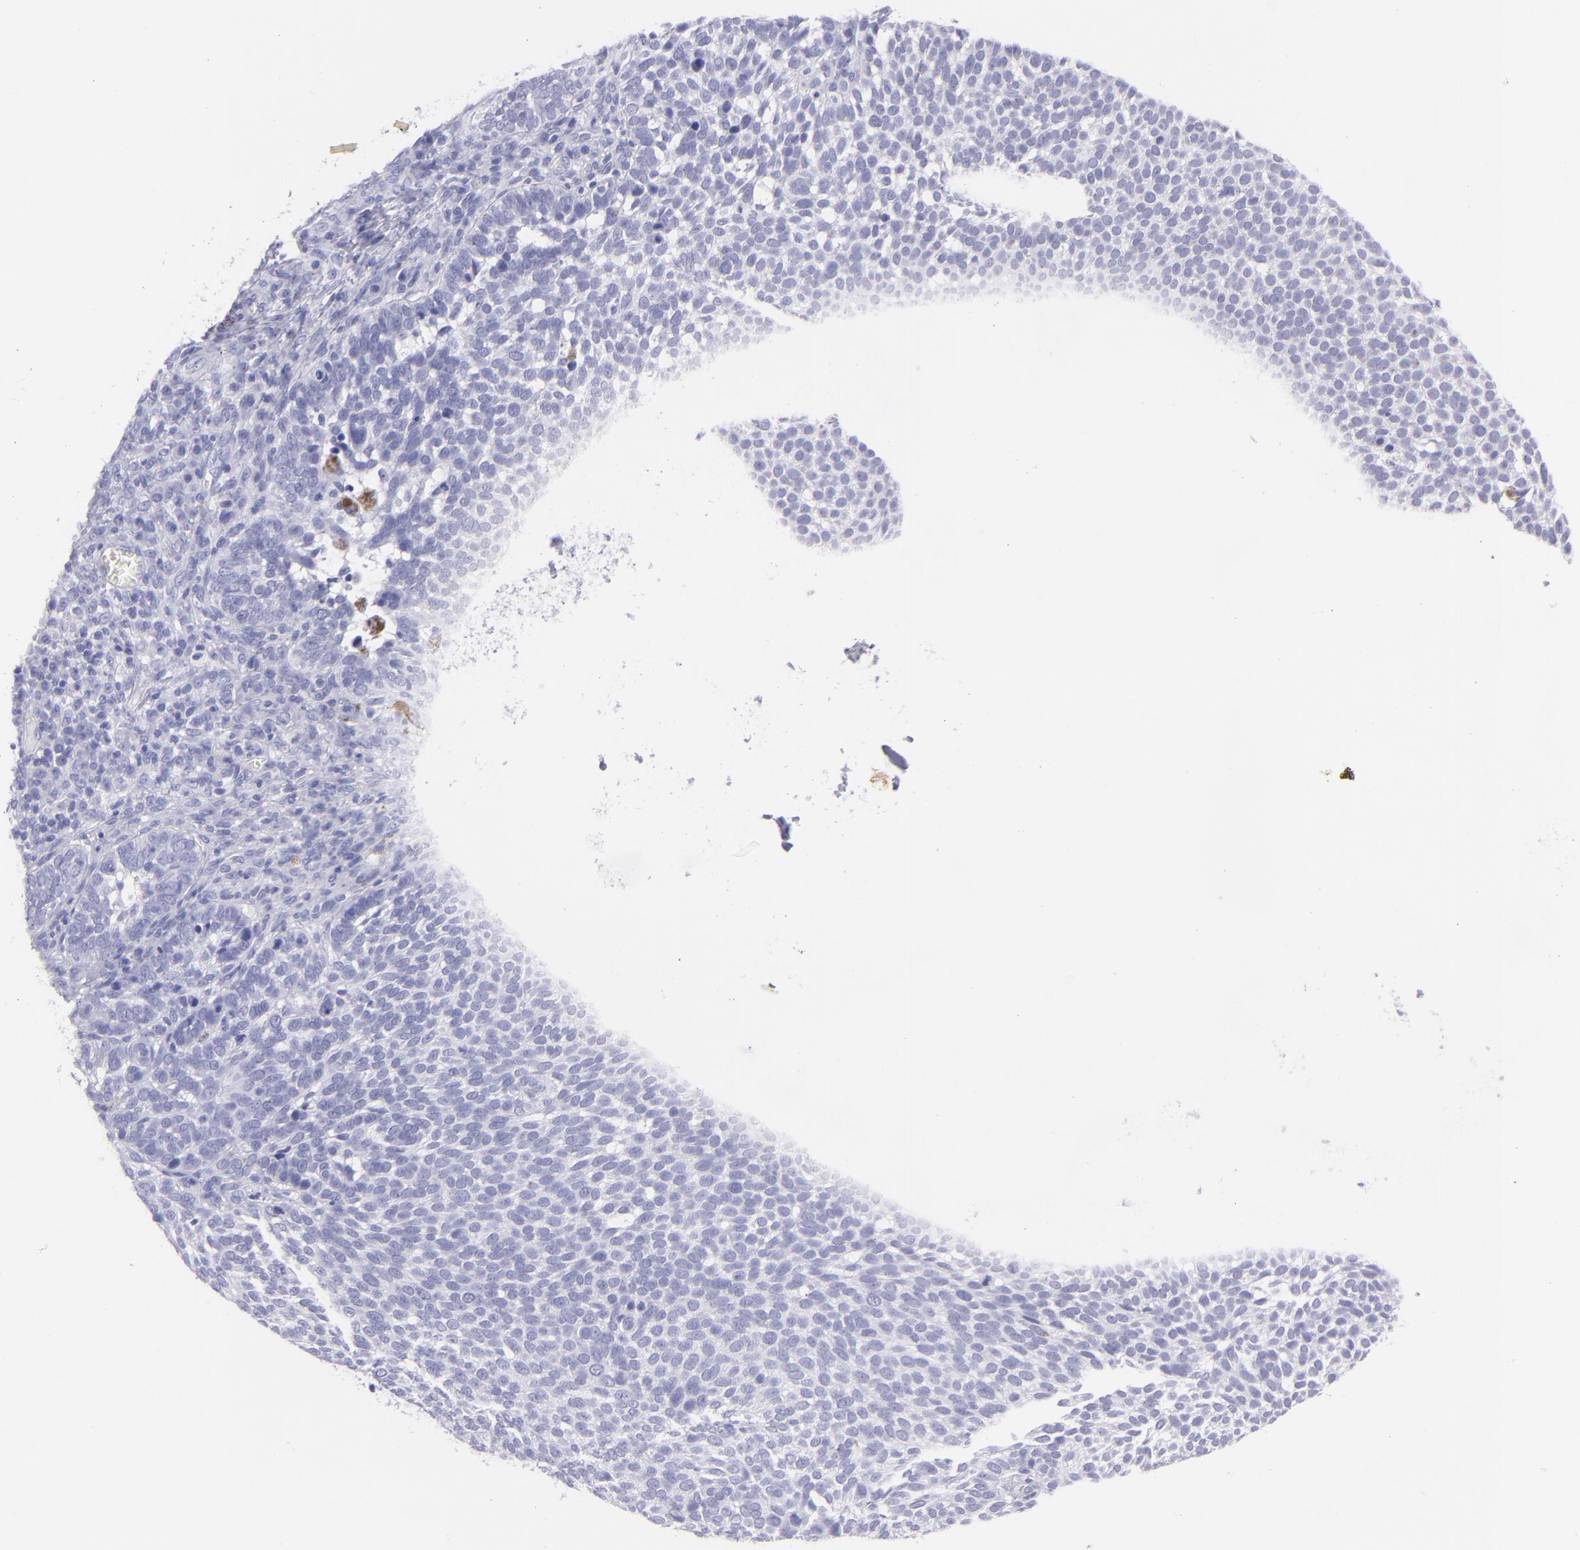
{"staining": {"intensity": "negative", "quantity": "none", "location": "none"}, "tissue": "skin cancer", "cell_type": "Tumor cells", "image_type": "cancer", "snomed": [{"axis": "morphology", "description": "Basal cell carcinoma"}, {"axis": "topography", "description": "Skin"}], "caption": "The image reveals no significant positivity in tumor cells of basal cell carcinoma (skin).", "gene": "PIP", "patient": {"sex": "male", "age": 63}}